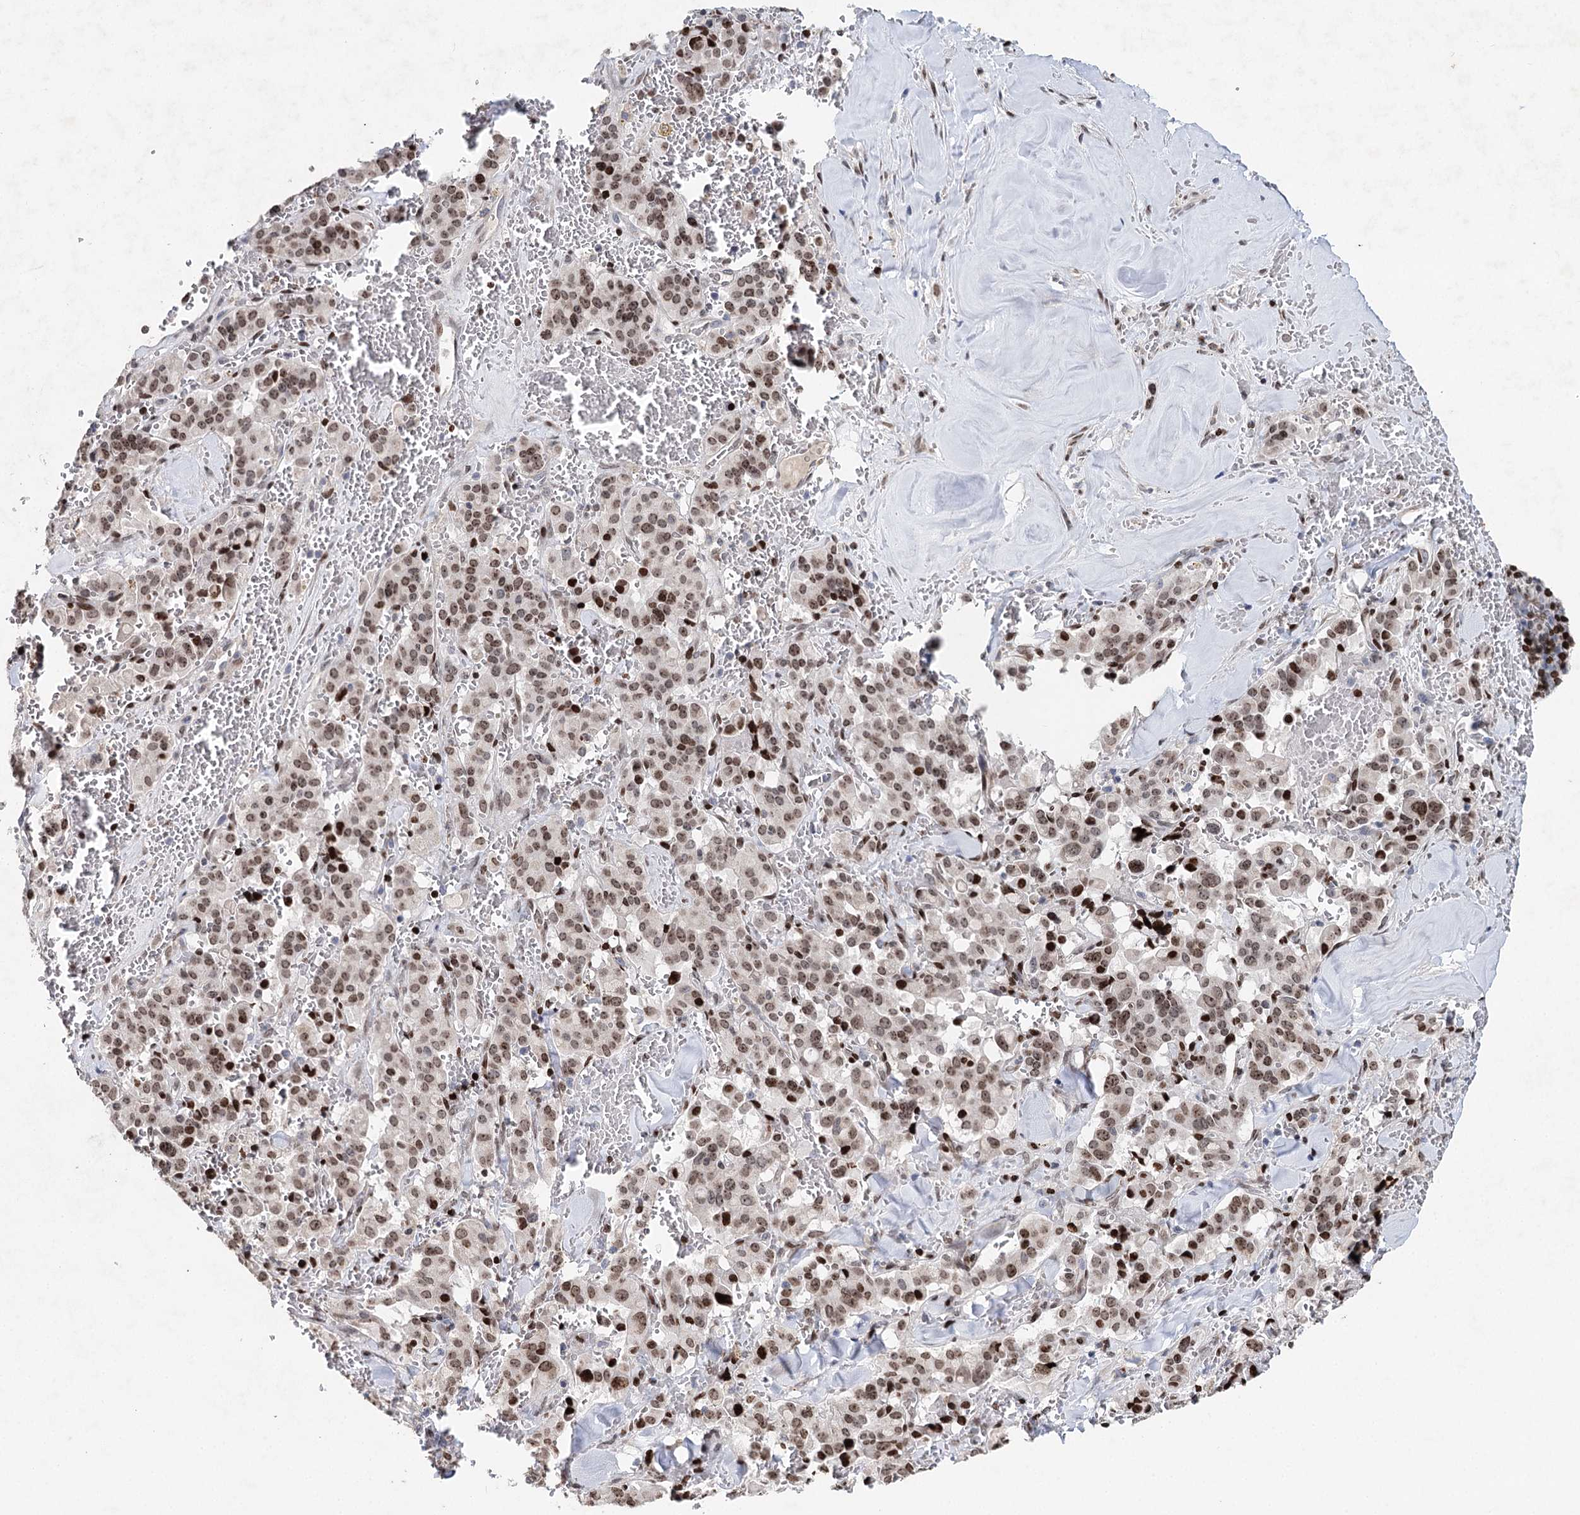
{"staining": {"intensity": "moderate", "quantity": ">75%", "location": "nuclear"}, "tissue": "pancreatic cancer", "cell_type": "Tumor cells", "image_type": "cancer", "snomed": [{"axis": "morphology", "description": "Adenocarcinoma, NOS"}, {"axis": "topography", "description": "Pancreas"}], "caption": "A photomicrograph of human adenocarcinoma (pancreatic) stained for a protein displays moderate nuclear brown staining in tumor cells.", "gene": "FRMD4A", "patient": {"sex": "male", "age": 65}}